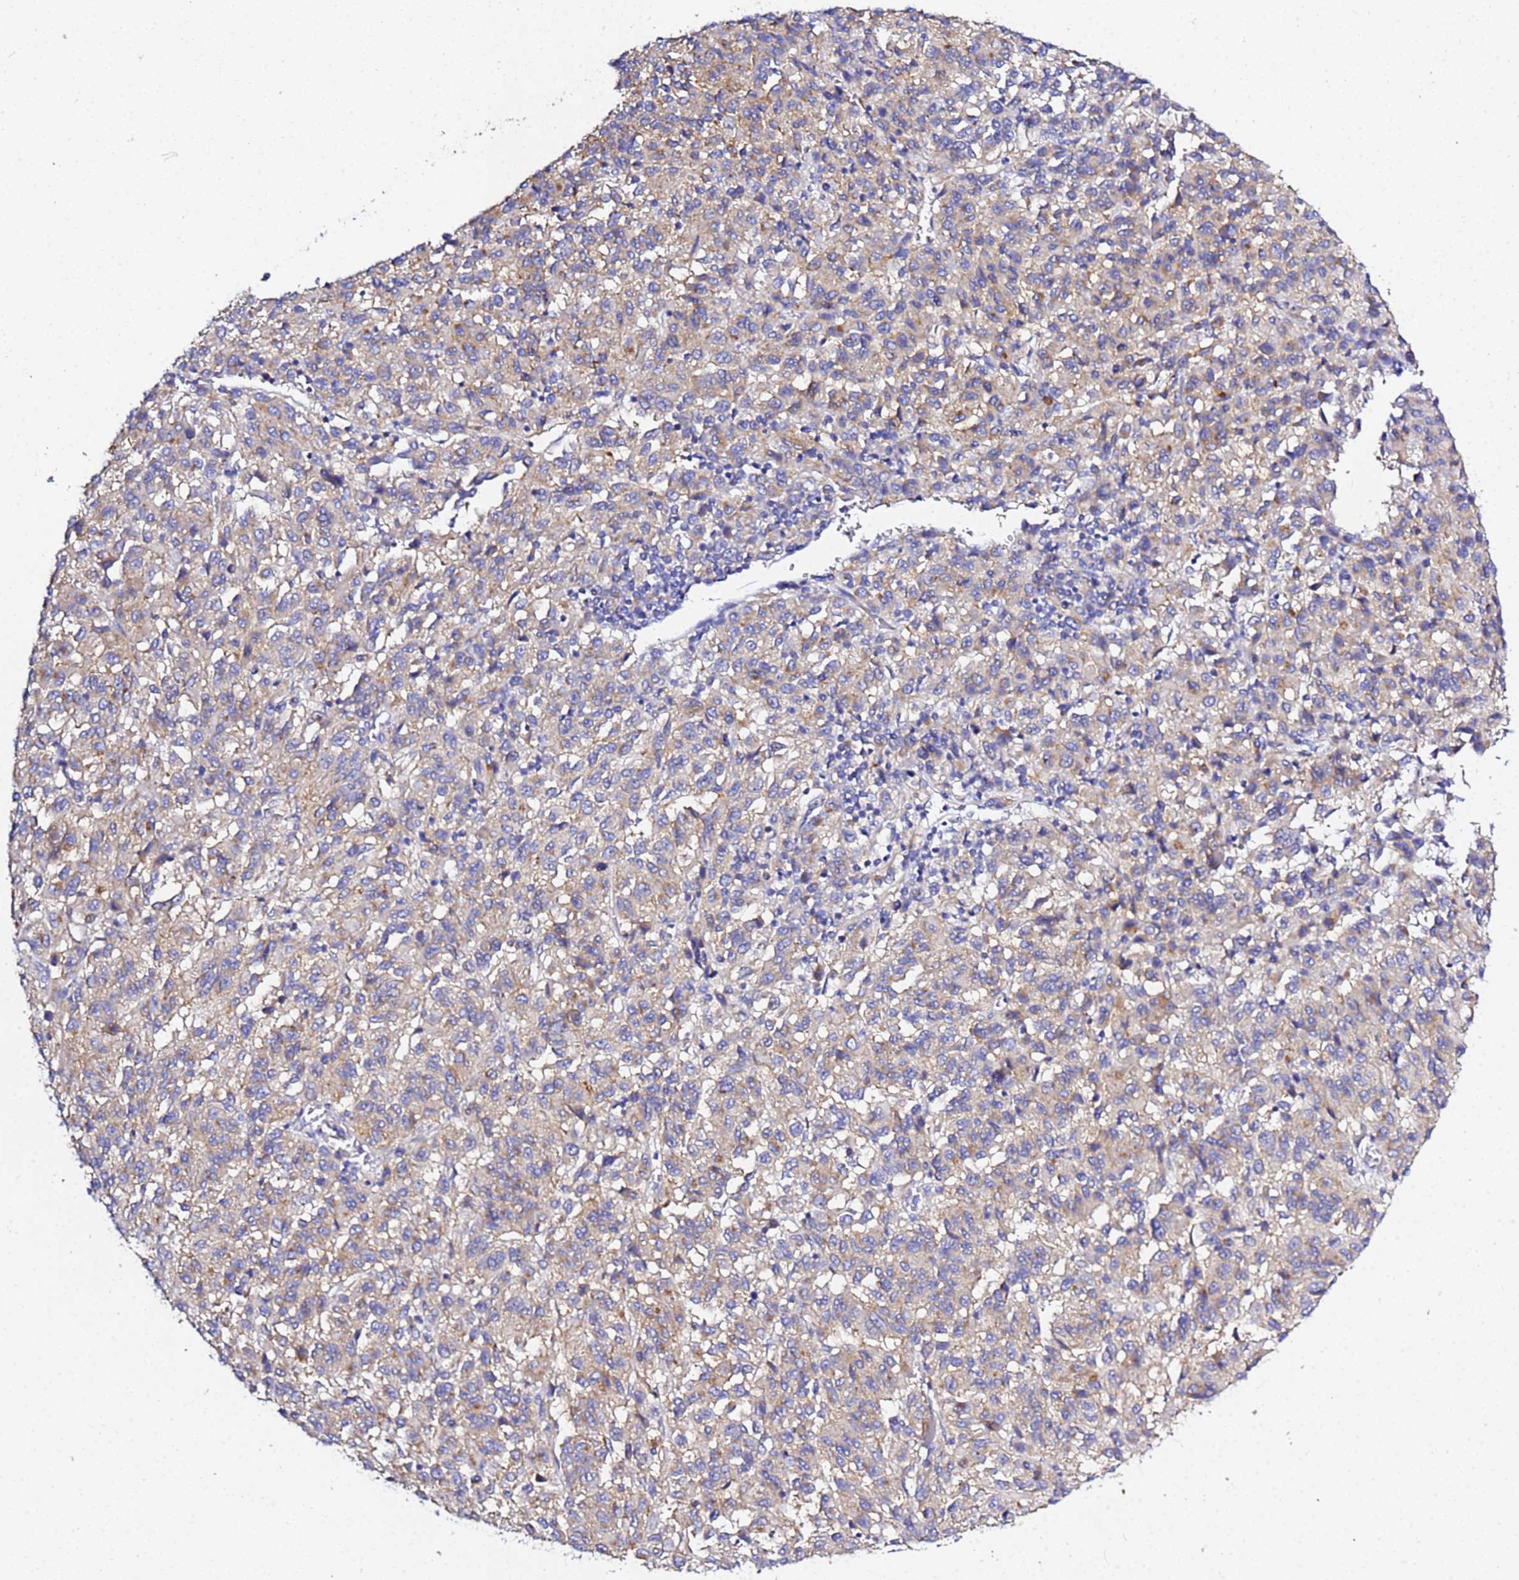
{"staining": {"intensity": "weak", "quantity": ">75%", "location": "cytoplasmic/membranous"}, "tissue": "melanoma", "cell_type": "Tumor cells", "image_type": "cancer", "snomed": [{"axis": "morphology", "description": "Malignant melanoma, Metastatic site"}, {"axis": "topography", "description": "Lung"}], "caption": "Melanoma stained with a protein marker displays weak staining in tumor cells.", "gene": "VTI1B", "patient": {"sex": "male", "age": 64}}